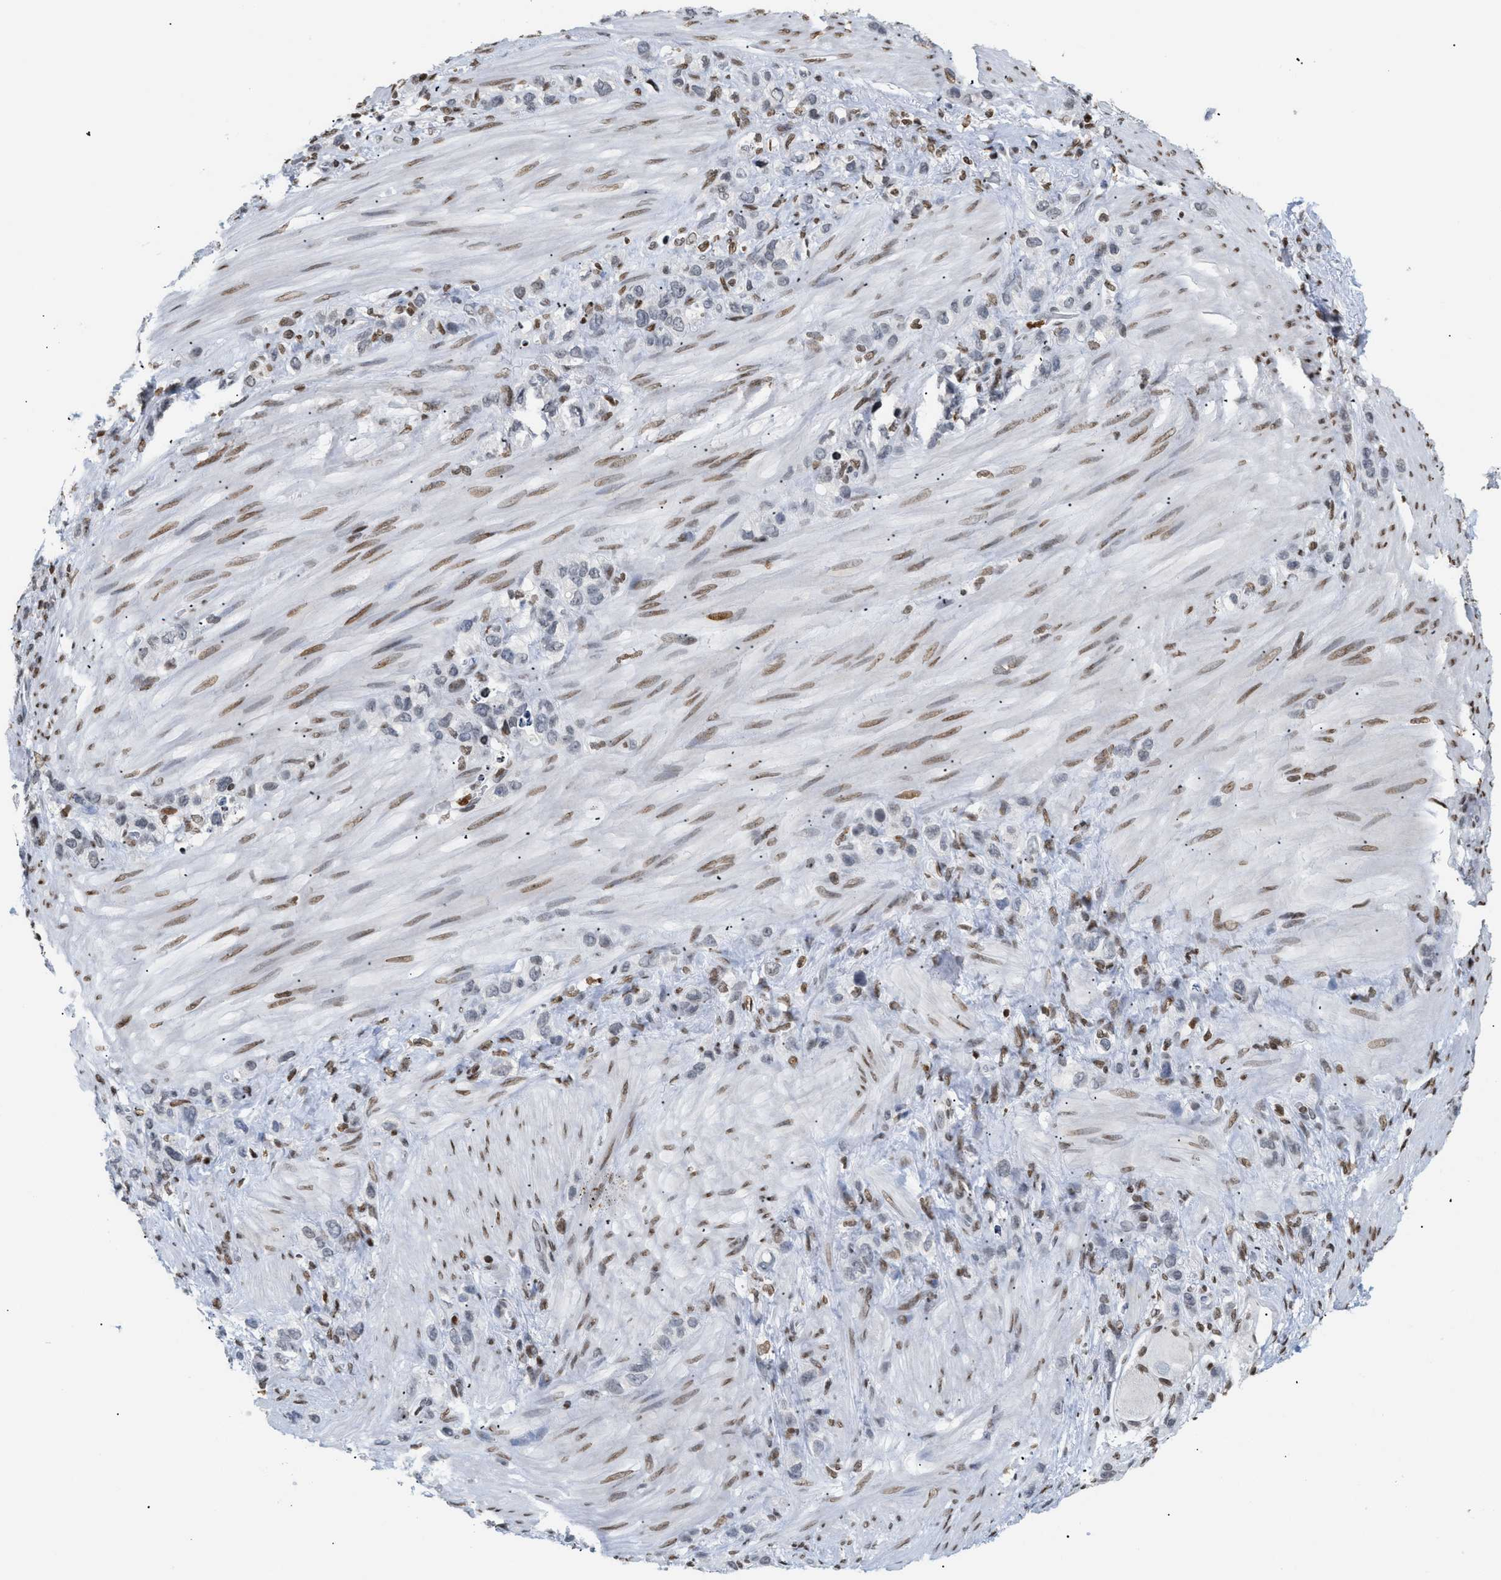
{"staining": {"intensity": "negative", "quantity": "none", "location": "none"}, "tissue": "stomach cancer", "cell_type": "Tumor cells", "image_type": "cancer", "snomed": [{"axis": "morphology", "description": "Adenocarcinoma, NOS"}, {"axis": "morphology", "description": "Adenocarcinoma, High grade"}, {"axis": "topography", "description": "Stomach, upper"}, {"axis": "topography", "description": "Stomach, lower"}], "caption": "Immunohistochemistry of stomach cancer (adenocarcinoma) displays no positivity in tumor cells.", "gene": "HMGN2", "patient": {"sex": "female", "age": 65}}